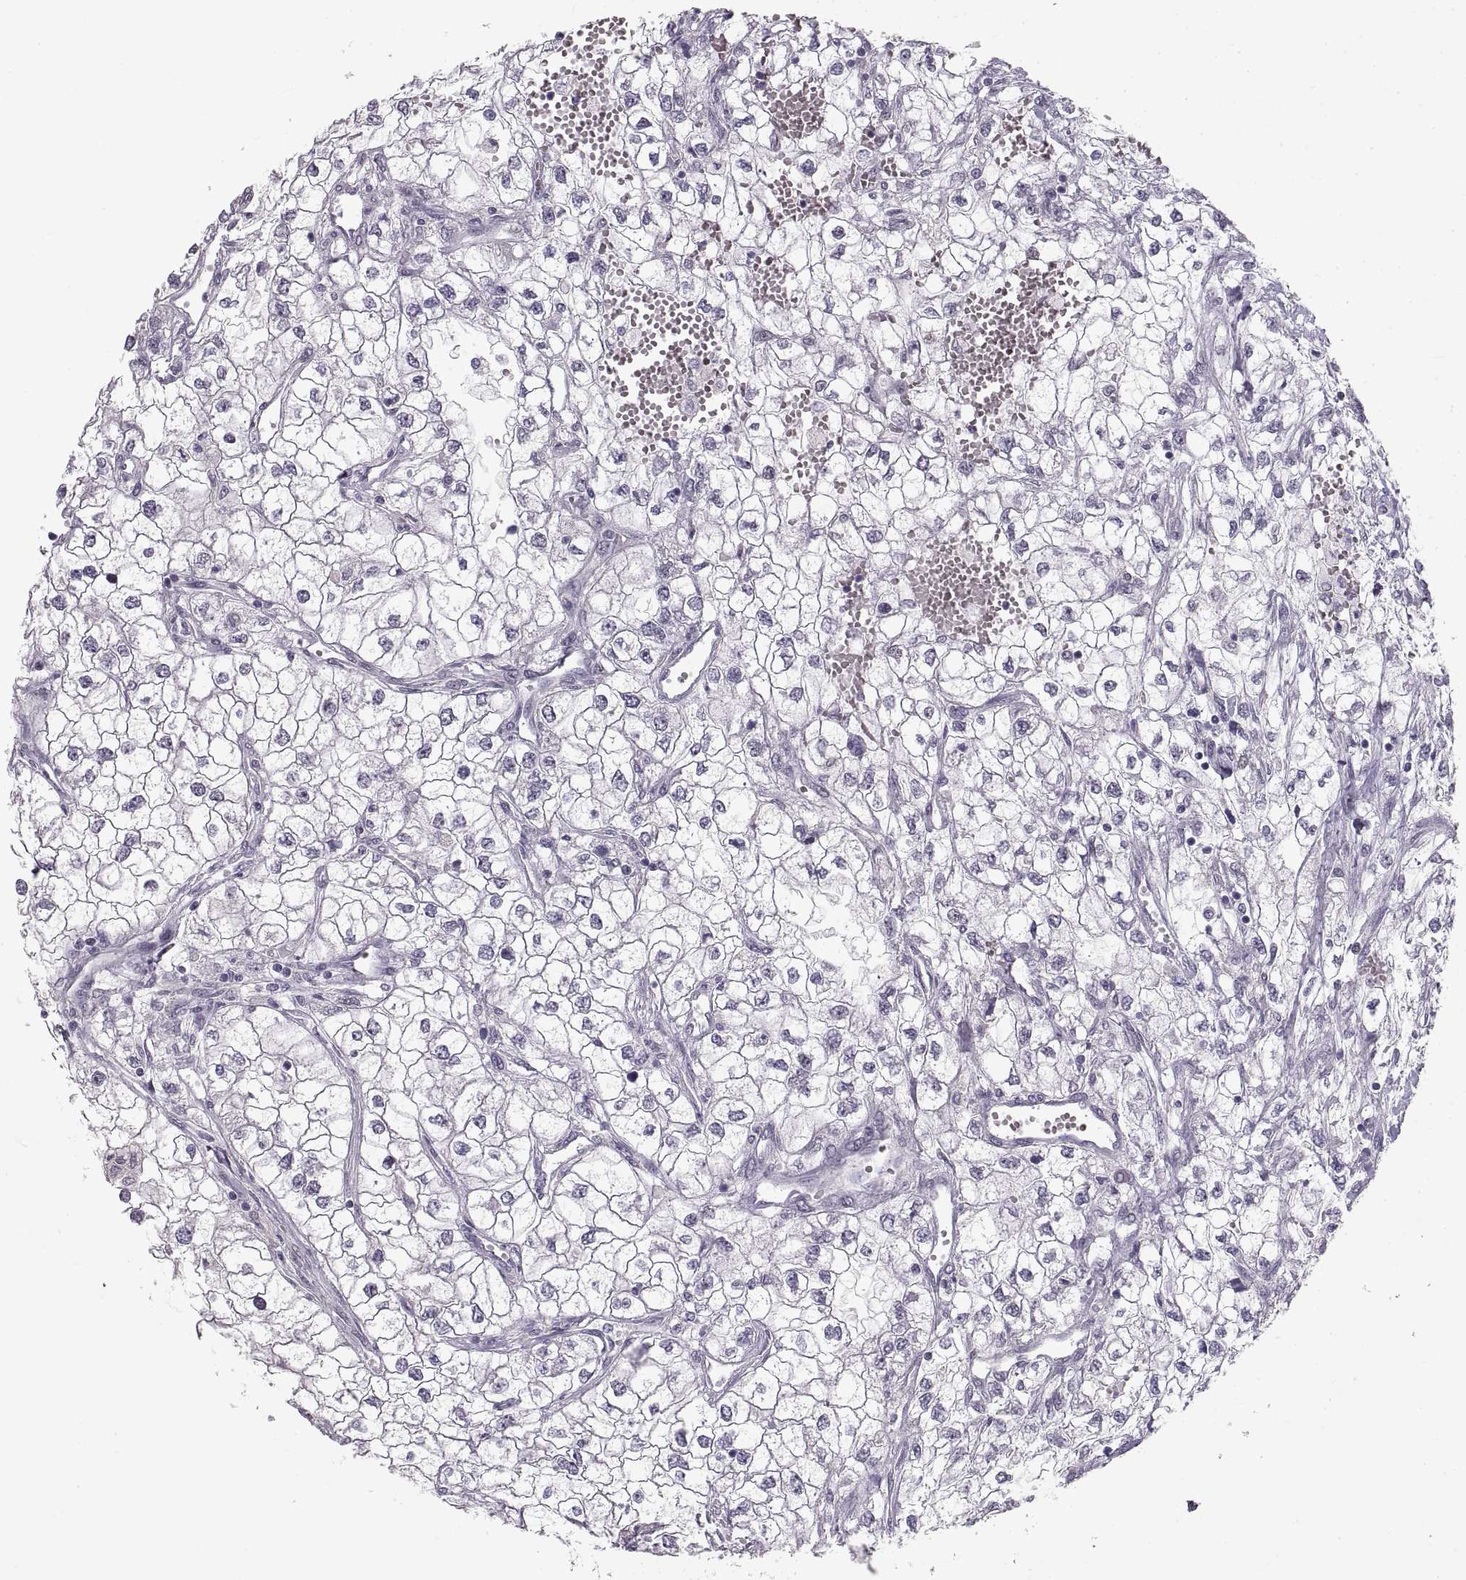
{"staining": {"intensity": "negative", "quantity": "none", "location": "none"}, "tissue": "renal cancer", "cell_type": "Tumor cells", "image_type": "cancer", "snomed": [{"axis": "morphology", "description": "Adenocarcinoma, NOS"}, {"axis": "topography", "description": "Kidney"}], "caption": "IHC image of neoplastic tissue: renal cancer stained with DAB exhibits no significant protein staining in tumor cells.", "gene": "NANOS3", "patient": {"sex": "male", "age": 59}}